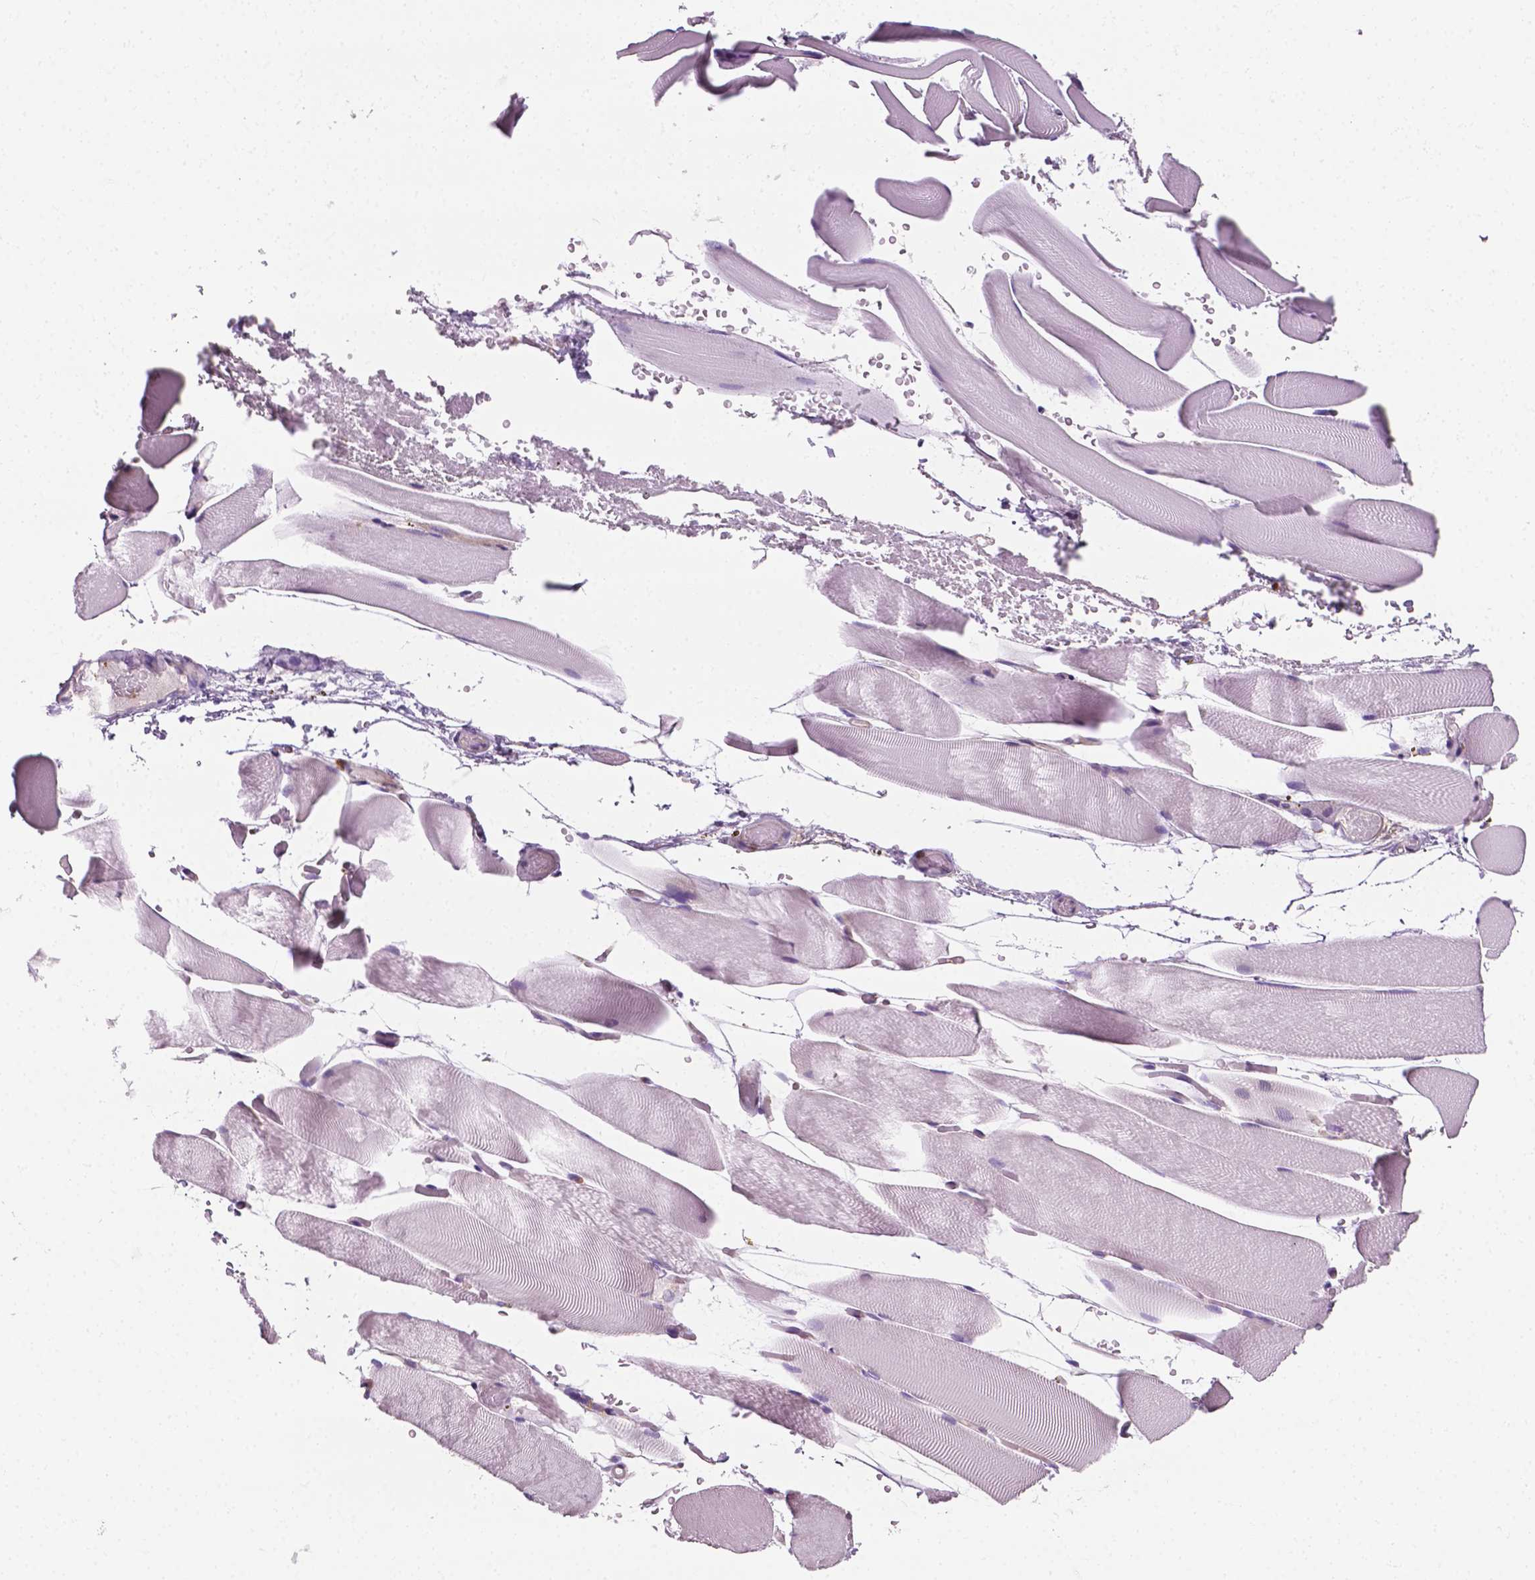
{"staining": {"intensity": "weak", "quantity": "<25%", "location": "cytoplasmic/membranous"}, "tissue": "skeletal muscle", "cell_type": "Myocytes", "image_type": "normal", "snomed": [{"axis": "morphology", "description": "Normal tissue, NOS"}, {"axis": "topography", "description": "Skeletal muscle"}], "caption": "Immunohistochemistry (IHC) of benign human skeletal muscle reveals no staining in myocytes. (Stains: DAB (3,3'-diaminobenzidine) immunohistochemistry (IHC) with hematoxylin counter stain, Microscopy: brightfield microscopy at high magnification).", "gene": "PTX3", "patient": {"sex": "female", "age": 37}}